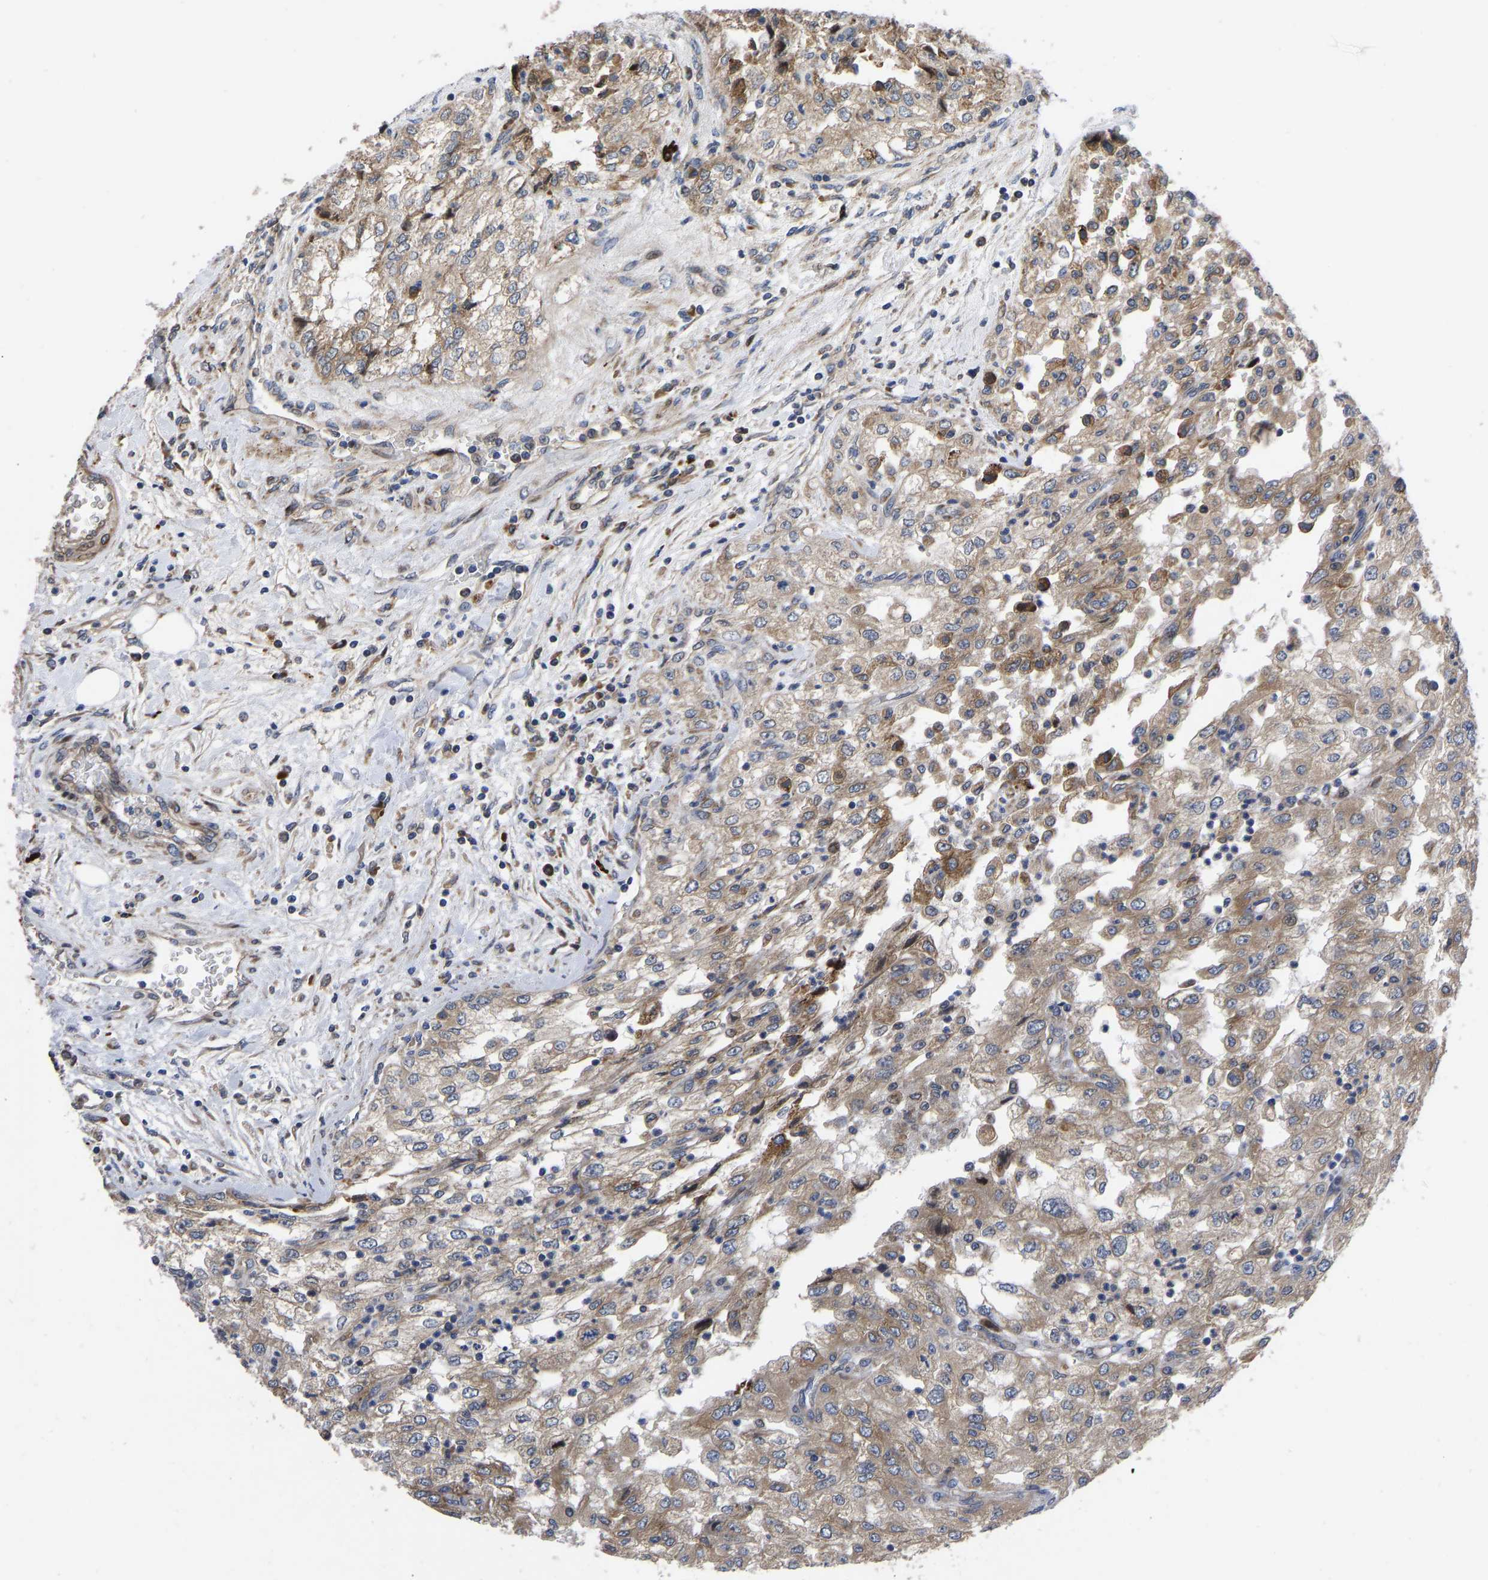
{"staining": {"intensity": "weak", "quantity": ">75%", "location": "cytoplasmic/membranous"}, "tissue": "renal cancer", "cell_type": "Tumor cells", "image_type": "cancer", "snomed": [{"axis": "morphology", "description": "Adenocarcinoma, NOS"}, {"axis": "topography", "description": "Kidney"}], "caption": "Renal cancer stained with DAB immunohistochemistry displays low levels of weak cytoplasmic/membranous staining in approximately >75% of tumor cells.", "gene": "TMEM38B", "patient": {"sex": "female", "age": 54}}